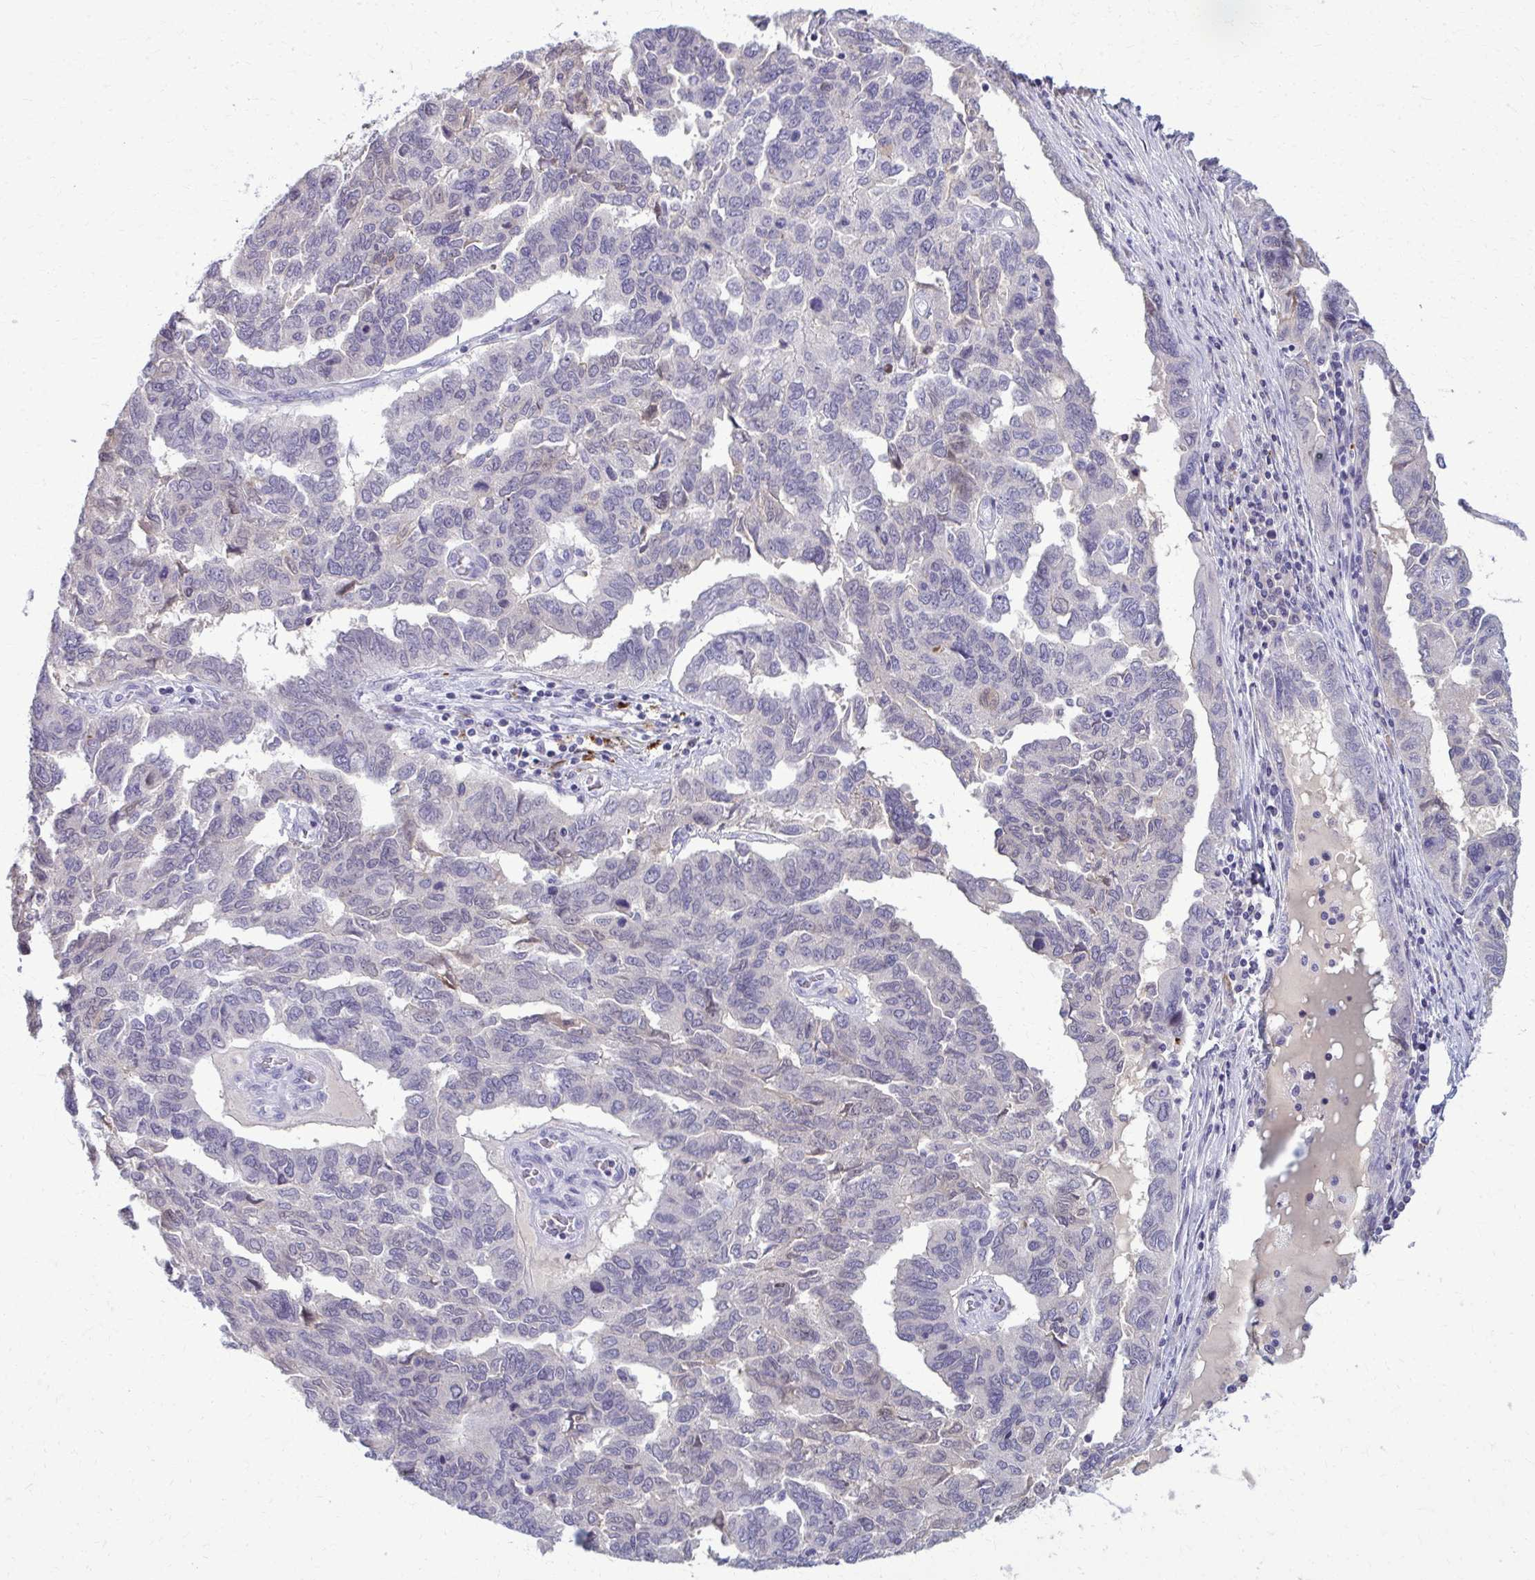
{"staining": {"intensity": "negative", "quantity": "none", "location": "none"}, "tissue": "ovarian cancer", "cell_type": "Tumor cells", "image_type": "cancer", "snomed": [{"axis": "morphology", "description": "Cystadenocarcinoma, serous, NOS"}, {"axis": "topography", "description": "Ovary"}], "caption": "Immunohistochemical staining of ovarian cancer exhibits no significant positivity in tumor cells.", "gene": "OR4M1", "patient": {"sex": "female", "age": 64}}